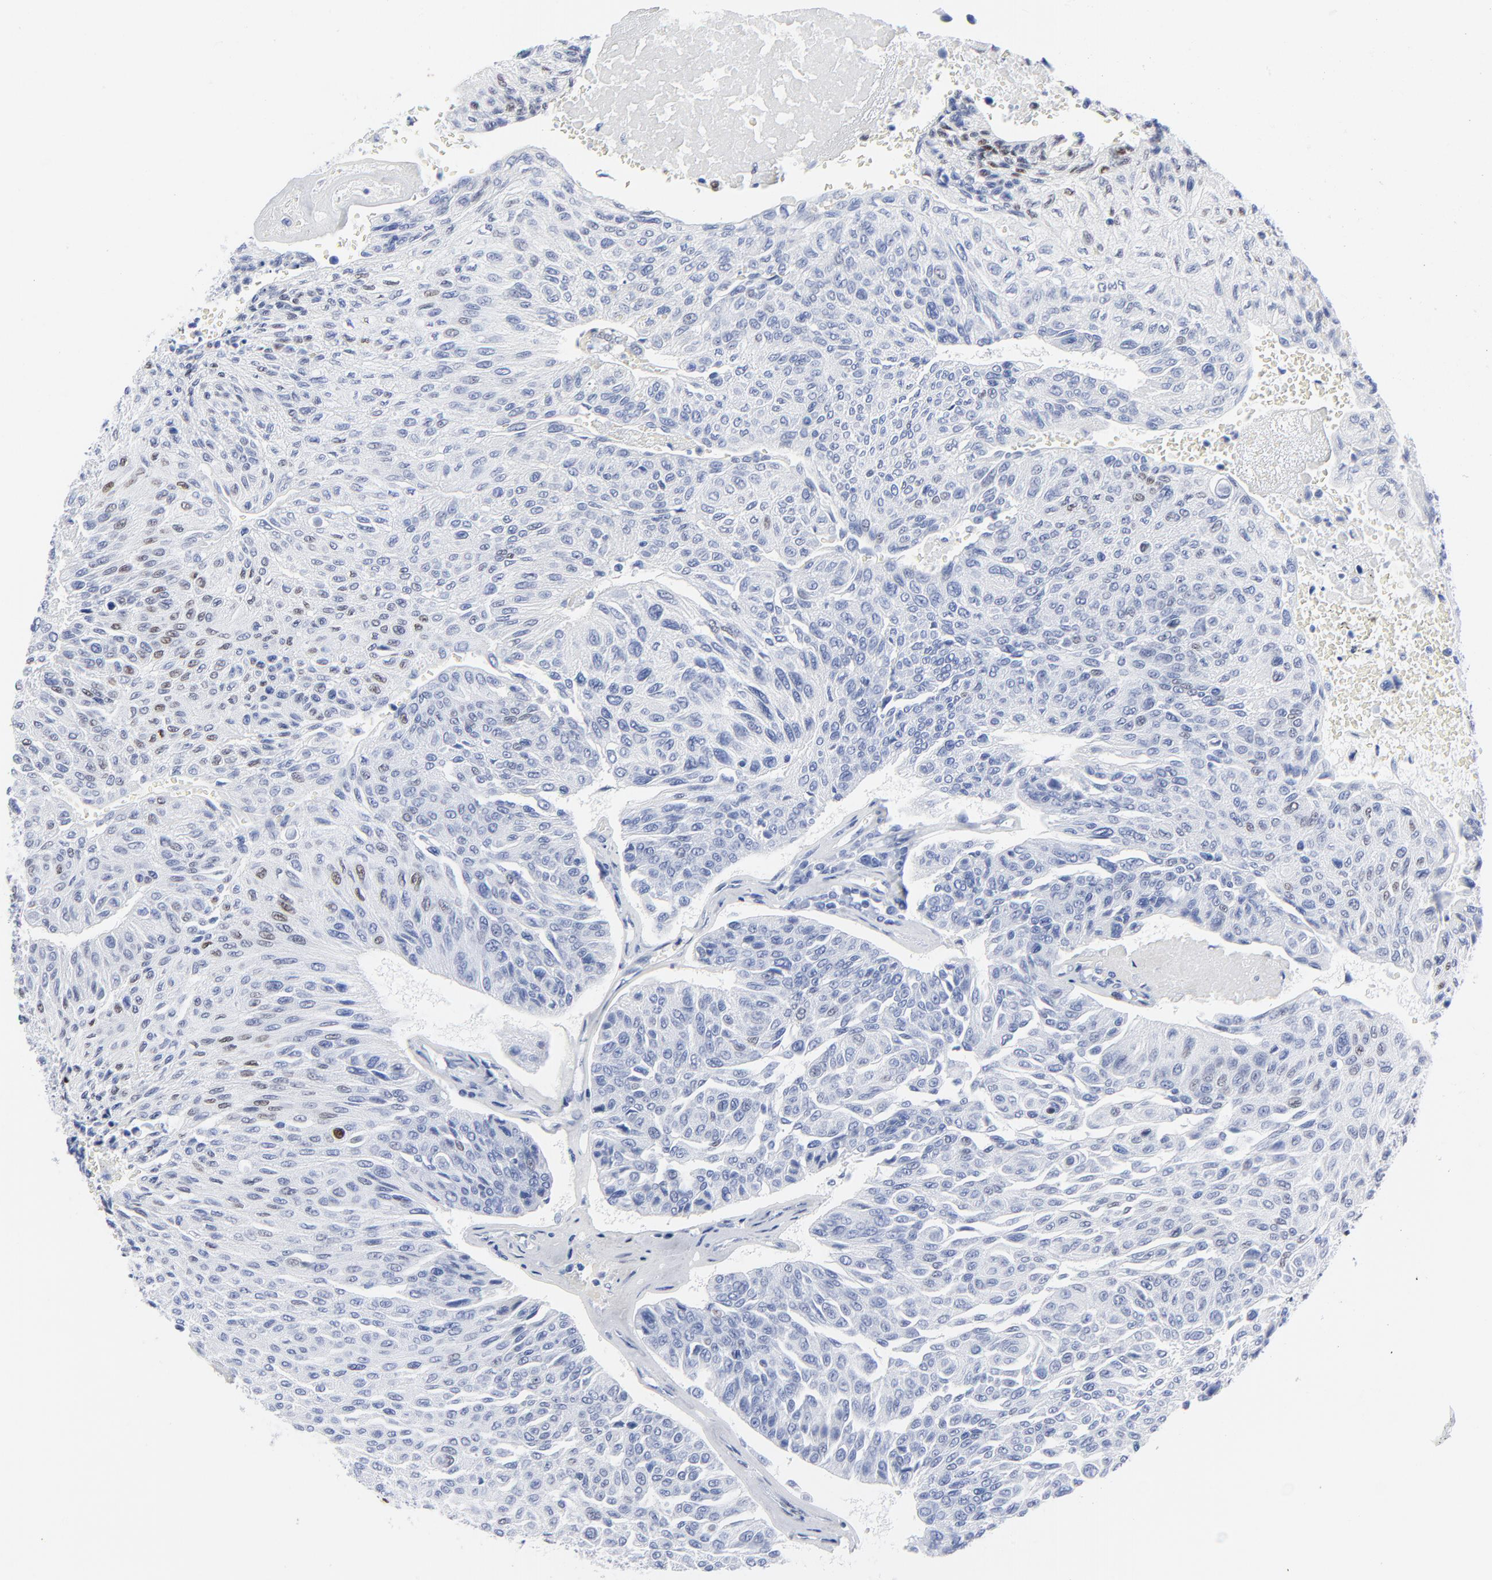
{"staining": {"intensity": "weak", "quantity": "<25%", "location": "nuclear"}, "tissue": "urothelial cancer", "cell_type": "Tumor cells", "image_type": "cancer", "snomed": [{"axis": "morphology", "description": "Urothelial carcinoma, High grade"}, {"axis": "topography", "description": "Urinary bladder"}], "caption": "Urothelial carcinoma (high-grade) was stained to show a protein in brown. There is no significant positivity in tumor cells.", "gene": "JUN", "patient": {"sex": "male", "age": 66}}